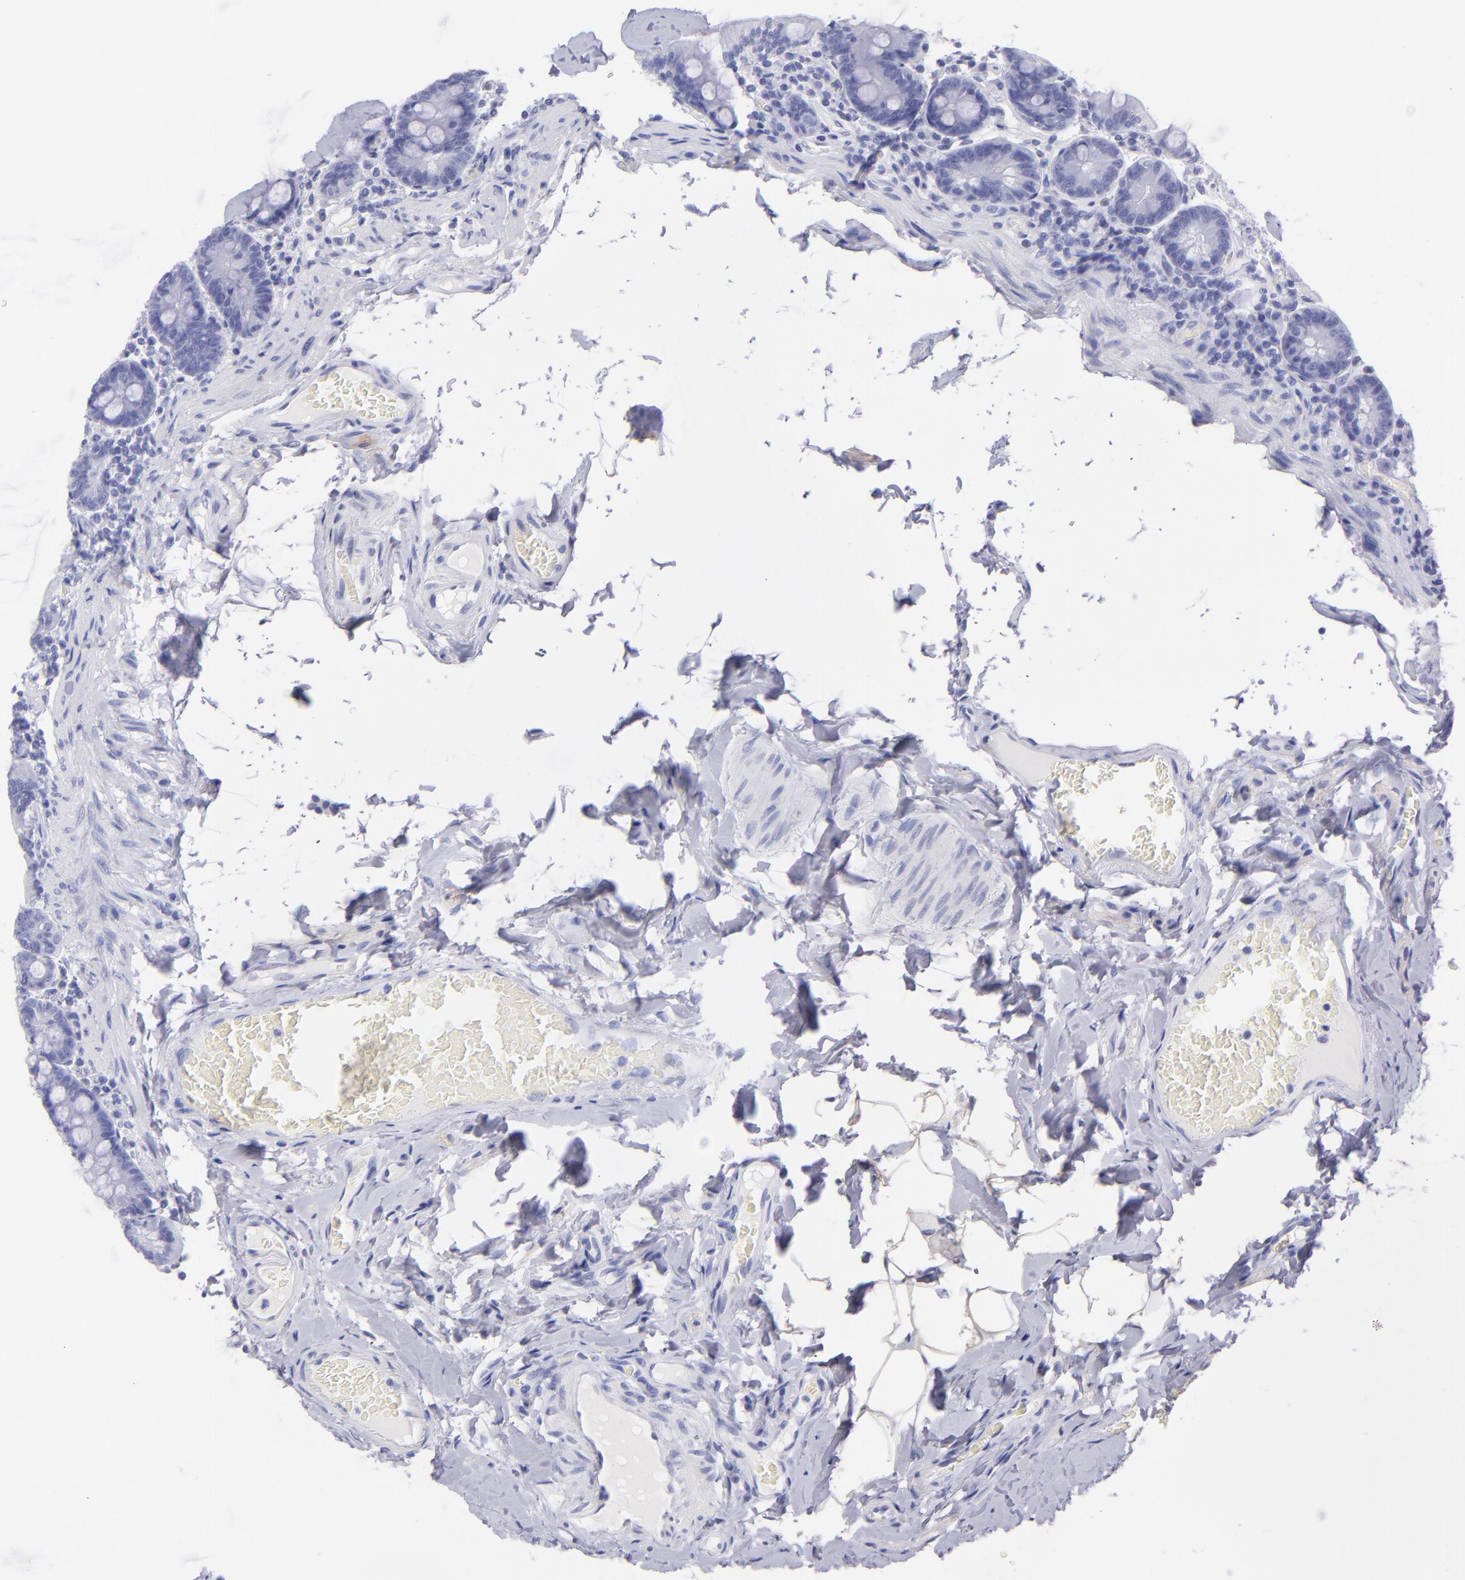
{"staining": {"intensity": "negative", "quantity": "none", "location": "none"}, "tissue": "duodenum", "cell_type": "Glandular cells", "image_type": "normal", "snomed": [{"axis": "morphology", "description": "Normal tissue, NOS"}, {"axis": "topography", "description": "Duodenum"}], "caption": "Normal duodenum was stained to show a protein in brown. There is no significant staining in glandular cells. (DAB IHC visualized using brightfield microscopy, high magnification).", "gene": "CNP", "patient": {"sex": "male", "age": 66}}